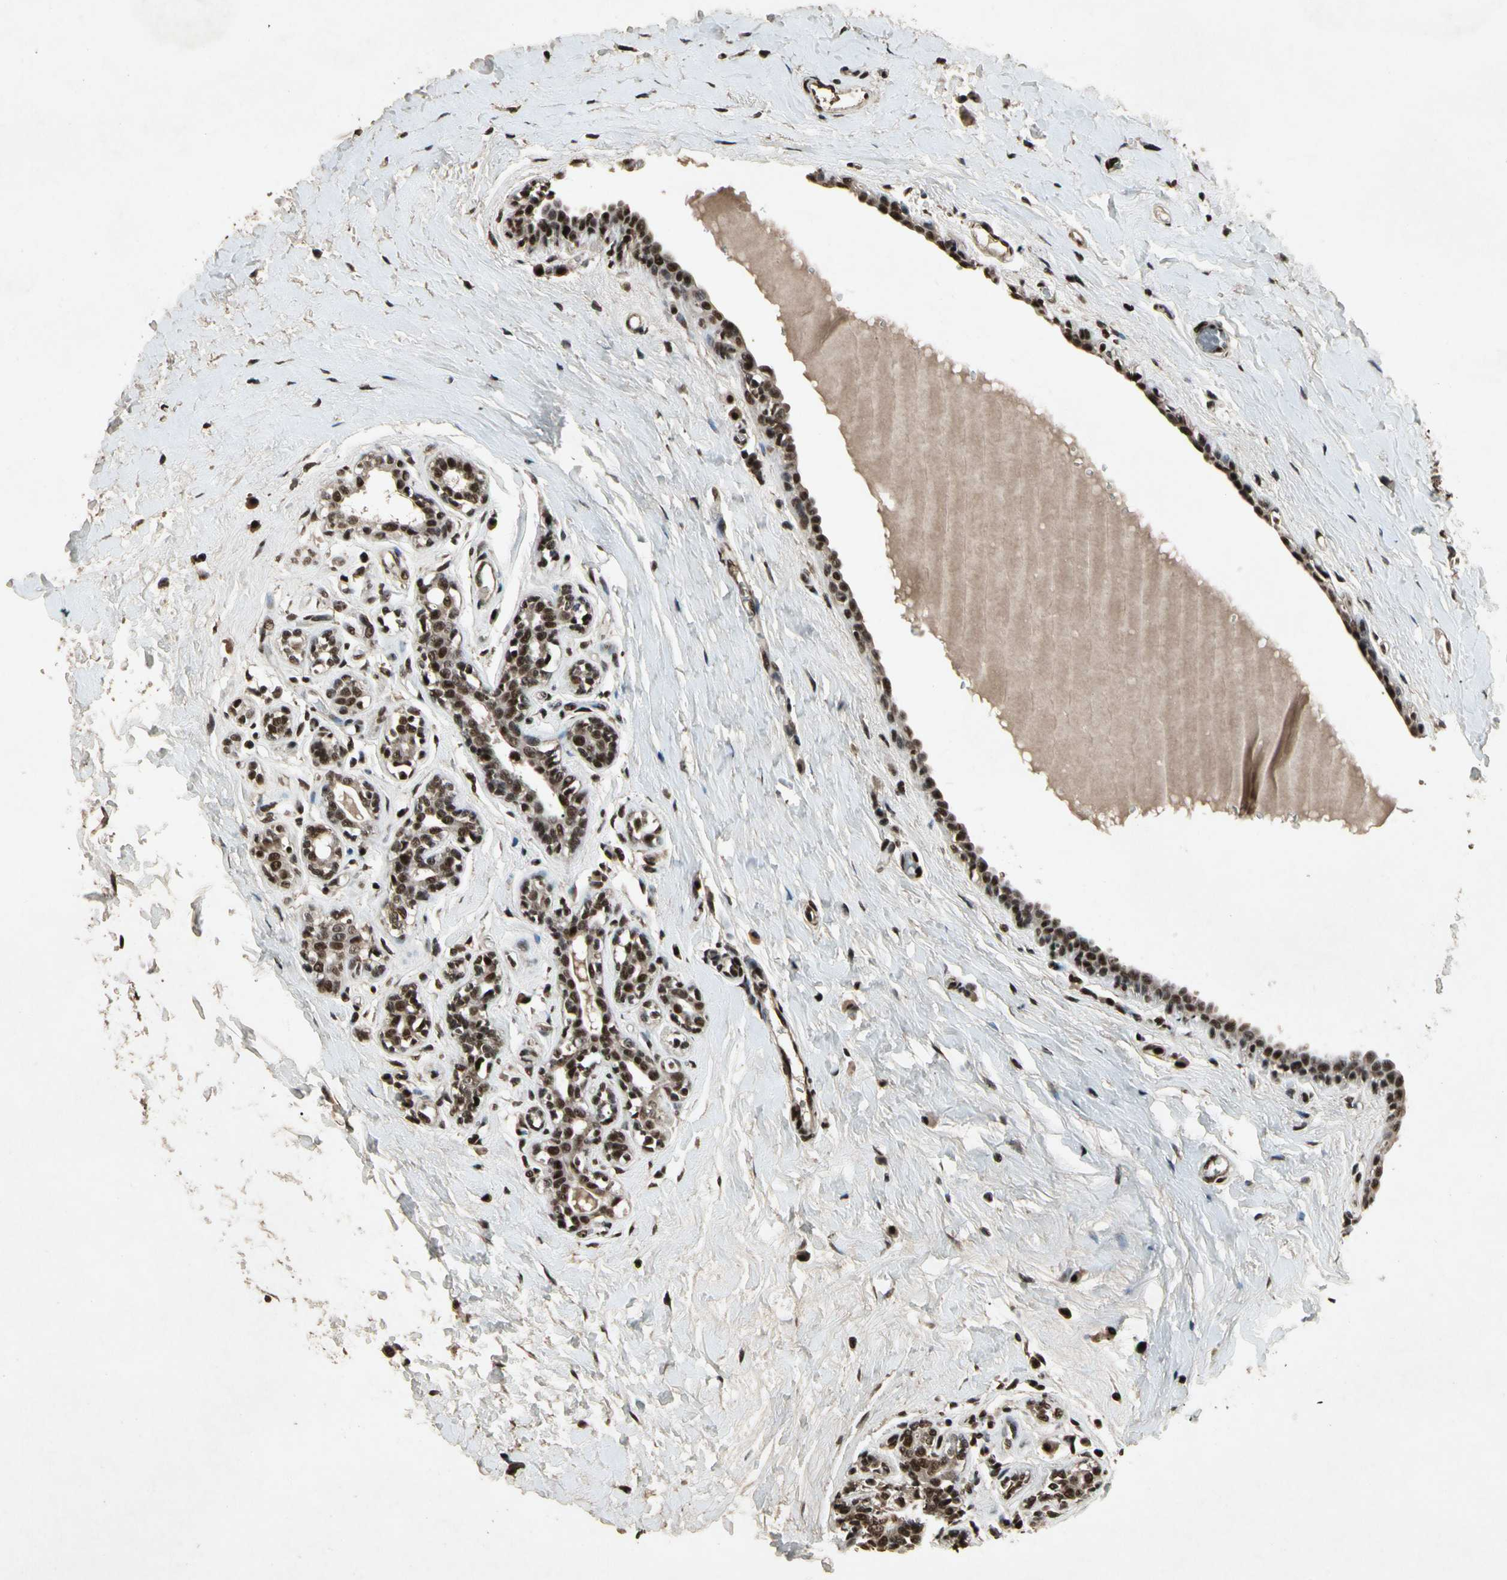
{"staining": {"intensity": "strong", "quantity": ">75%", "location": "nuclear"}, "tissue": "breast cancer", "cell_type": "Tumor cells", "image_type": "cancer", "snomed": [{"axis": "morphology", "description": "Normal tissue, NOS"}, {"axis": "morphology", "description": "Duct carcinoma"}, {"axis": "topography", "description": "Breast"}], "caption": "This histopathology image demonstrates invasive ductal carcinoma (breast) stained with immunohistochemistry to label a protein in brown. The nuclear of tumor cells show strong positivity for the protein. Nuclei are counter-stained blue.", "gene": "TBX2", "patient": {"sex": "female", "age": 40}}